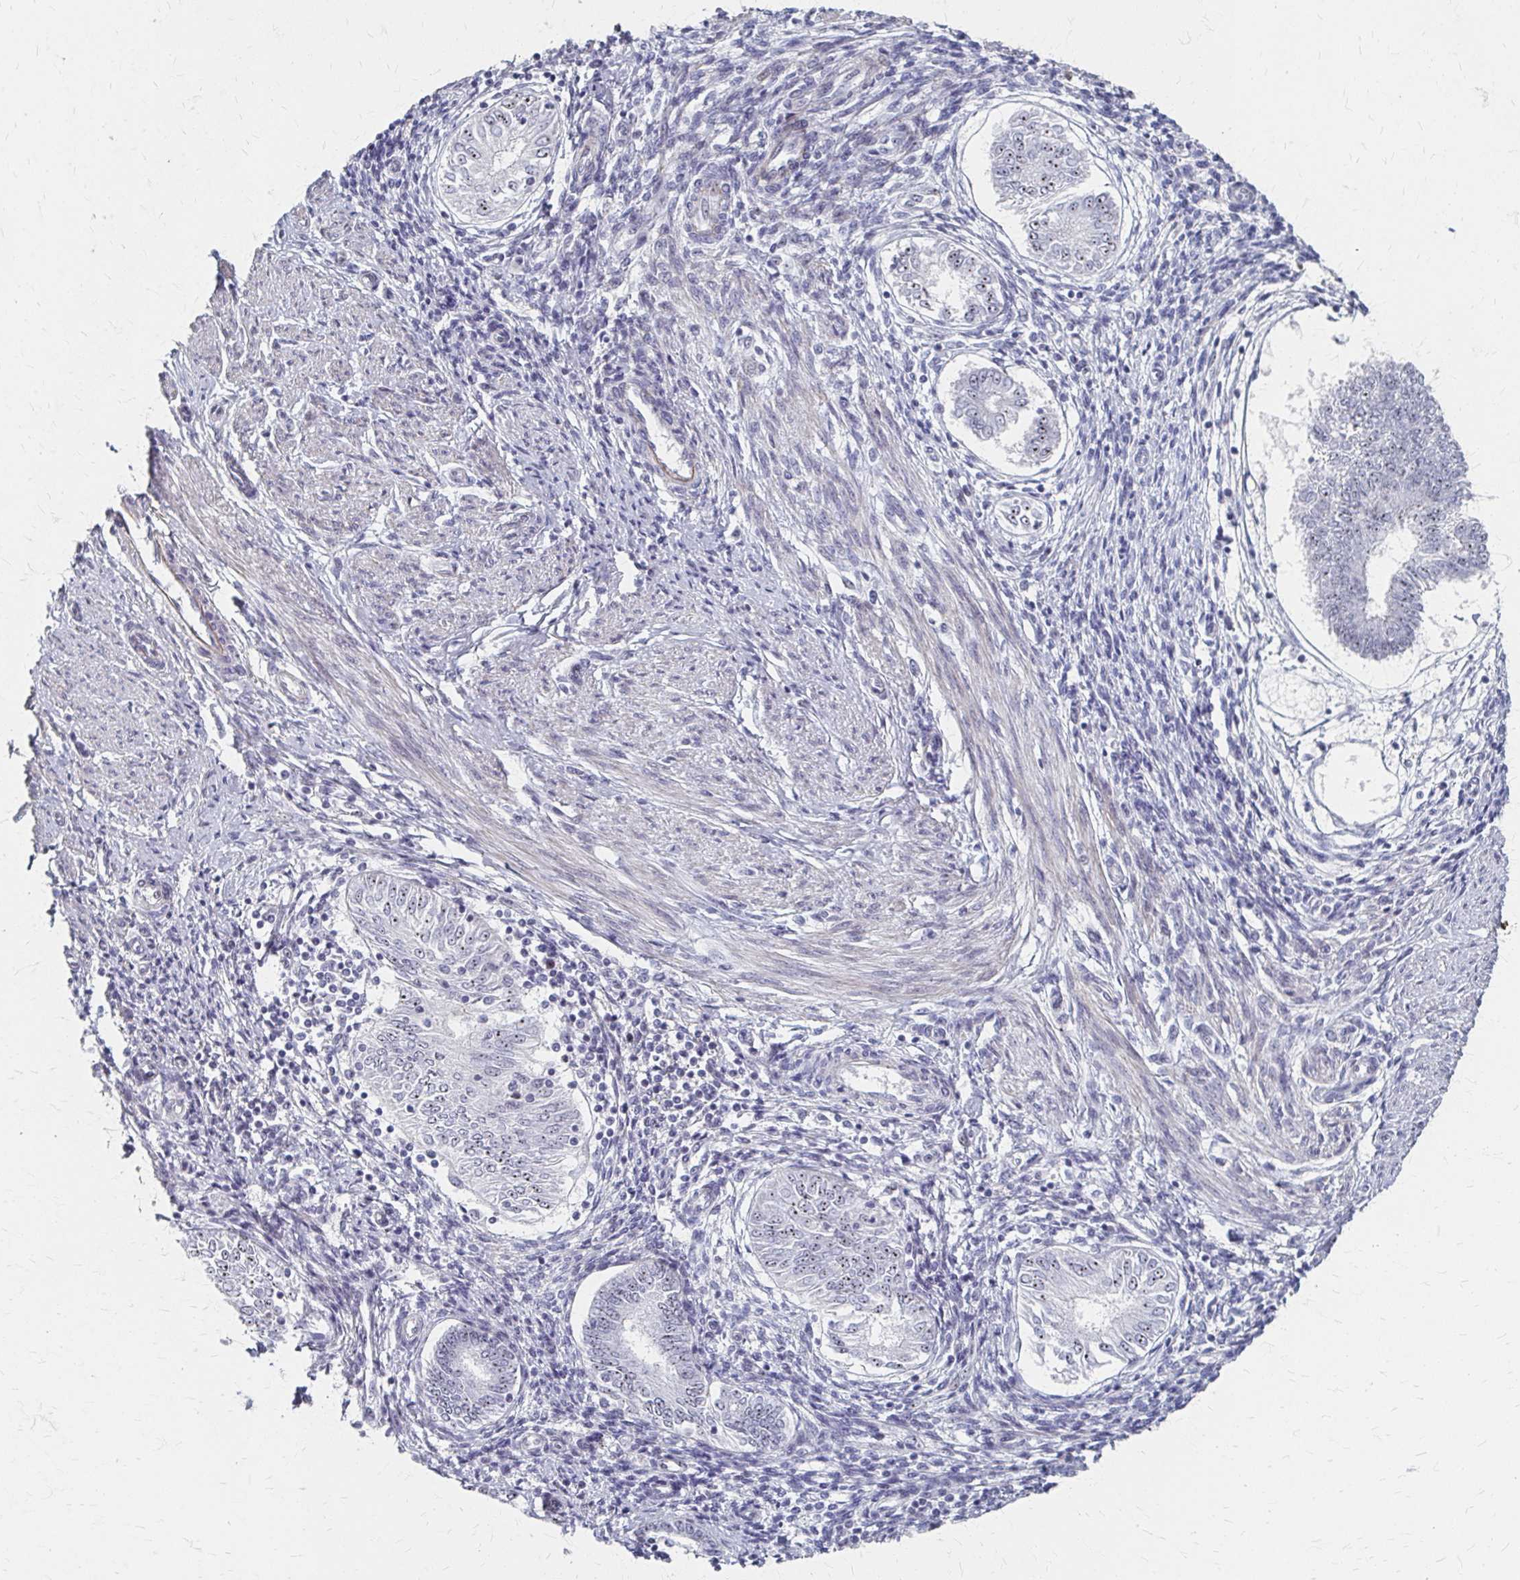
{"staining": {"intensity": "negative", "quantity": "none", "location": "none"}, "tissue": "endometrial cancer", "cell_type": "Tumor cells", "image_type": "cancer", "snomed": [{"axis": "morphology", "description": "Adenocarcinoma, NOS"}, {"axis": "topography", "description": "Endometrium"}], "caption": "DAB (3,3'-diaminobenzidine) immunohistochemical staining of human endometrial cancer reveals no significant positivity in tumor cells.", "gene": "PES1", "patient": {"sex": "female", "age": 68}}